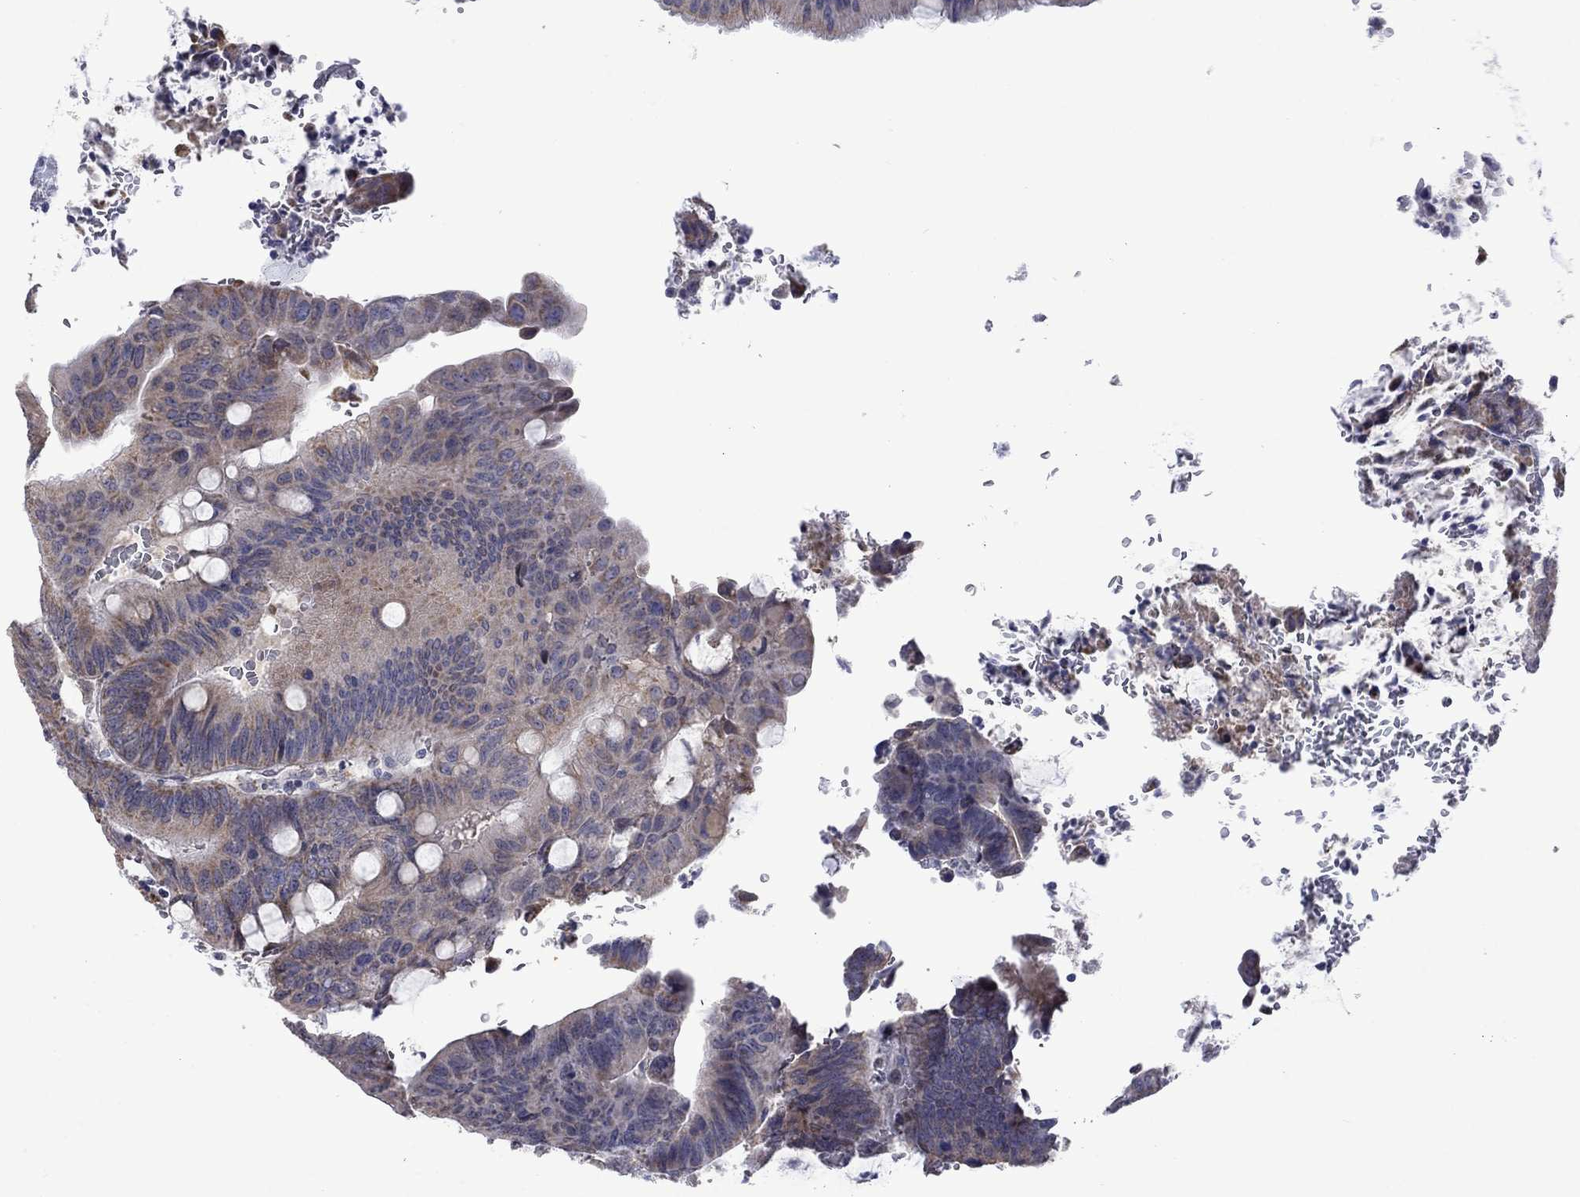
{"staining": {"intensity": "weak", "quantity": "<25%", "location": "cytoplasmic/membranous"}, "tissue": "colorectal cancer", "cell_type": "Tumor cells", "image_type": "cancer", "snomed": [{"axis": "morphology", "description": "Normal tissue, NOS"}, {"axis": "morphology", "description": "Adenocarcinoma, NOS"}, {"axis": "topography", "description": "Rectum"}], "caption": "Immunohistochemistry (IHC) of colorectal cancer (adenocarcinoma) demonstrates no staining in tumor cells.", "gene": "KCNJ16", "patient": {"sex": "male", "age": 92}}